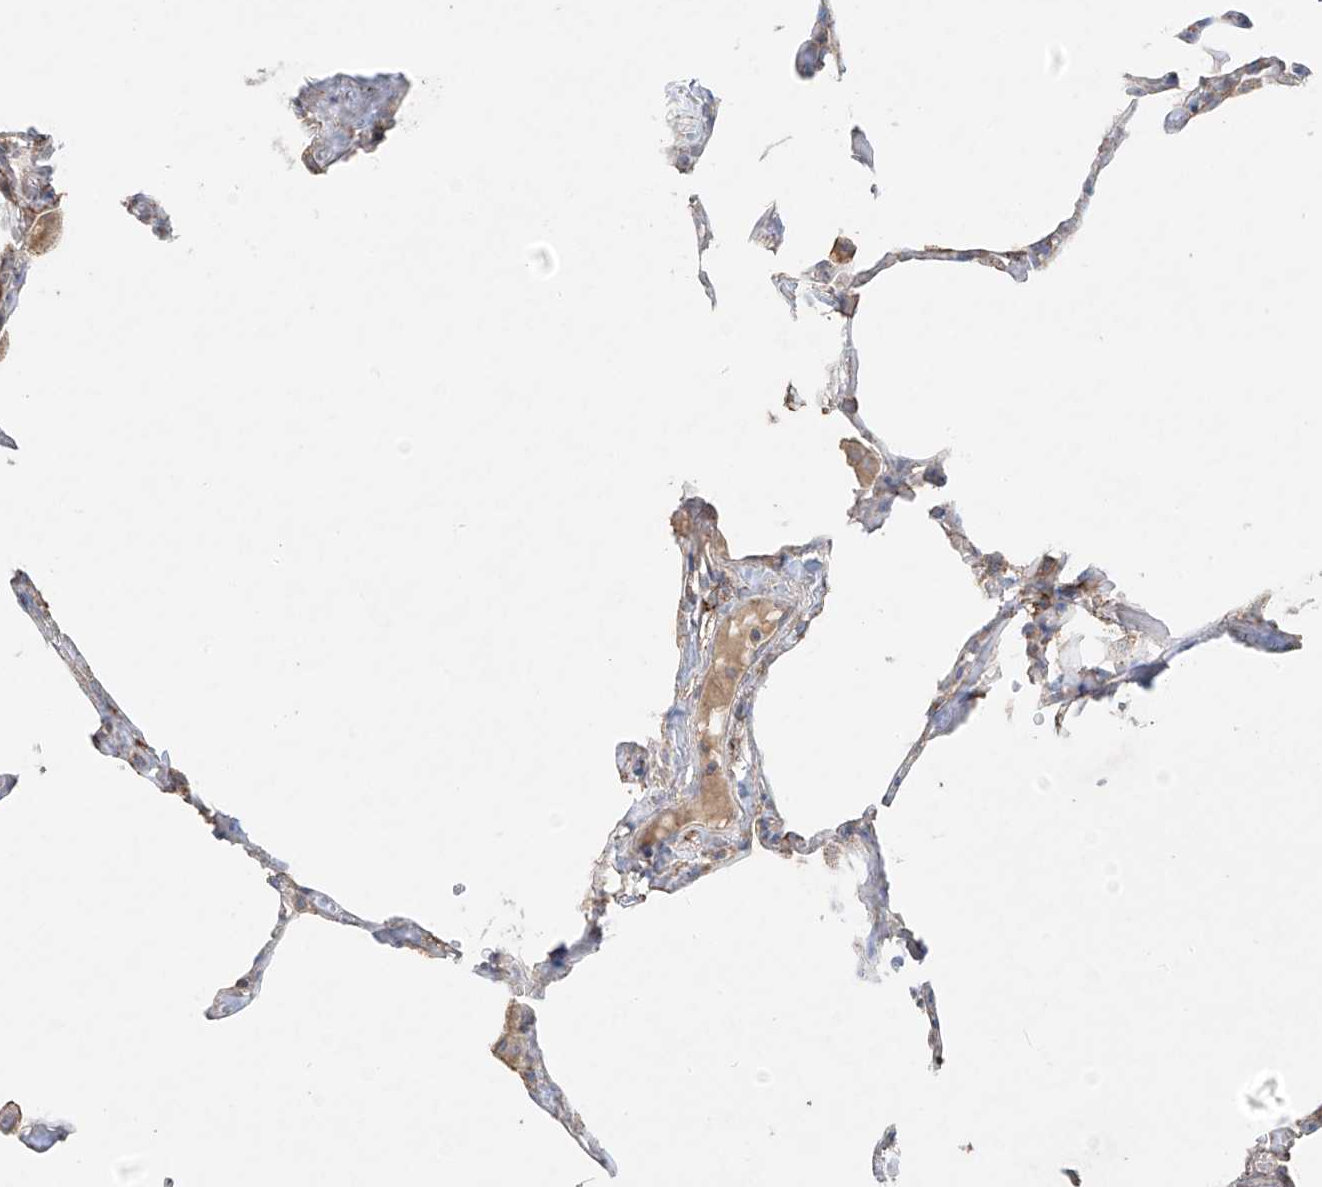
{"staining": {"intensity": "moderate", "quantity": "<25%", "location": "cytoplasmic/membranous"}, "tissue": "lung", "cell_type": "Alveolar cells", "image_type": "normal", "snomed": [{"axis": "morphology", "description": "Normal tissue, NOS"}, {"axis": "topography", "description": "Lung"}], "caption": "High-power microscopy captured an immunohistochemistry (IHC) micrograph of unremarkable lung, revealing moderate cytoplasmic/membranous staining in approximately <25% of alveolar cells.", "gene": "COLGALT2", "patient": {"sex": "male", "age": 65}}